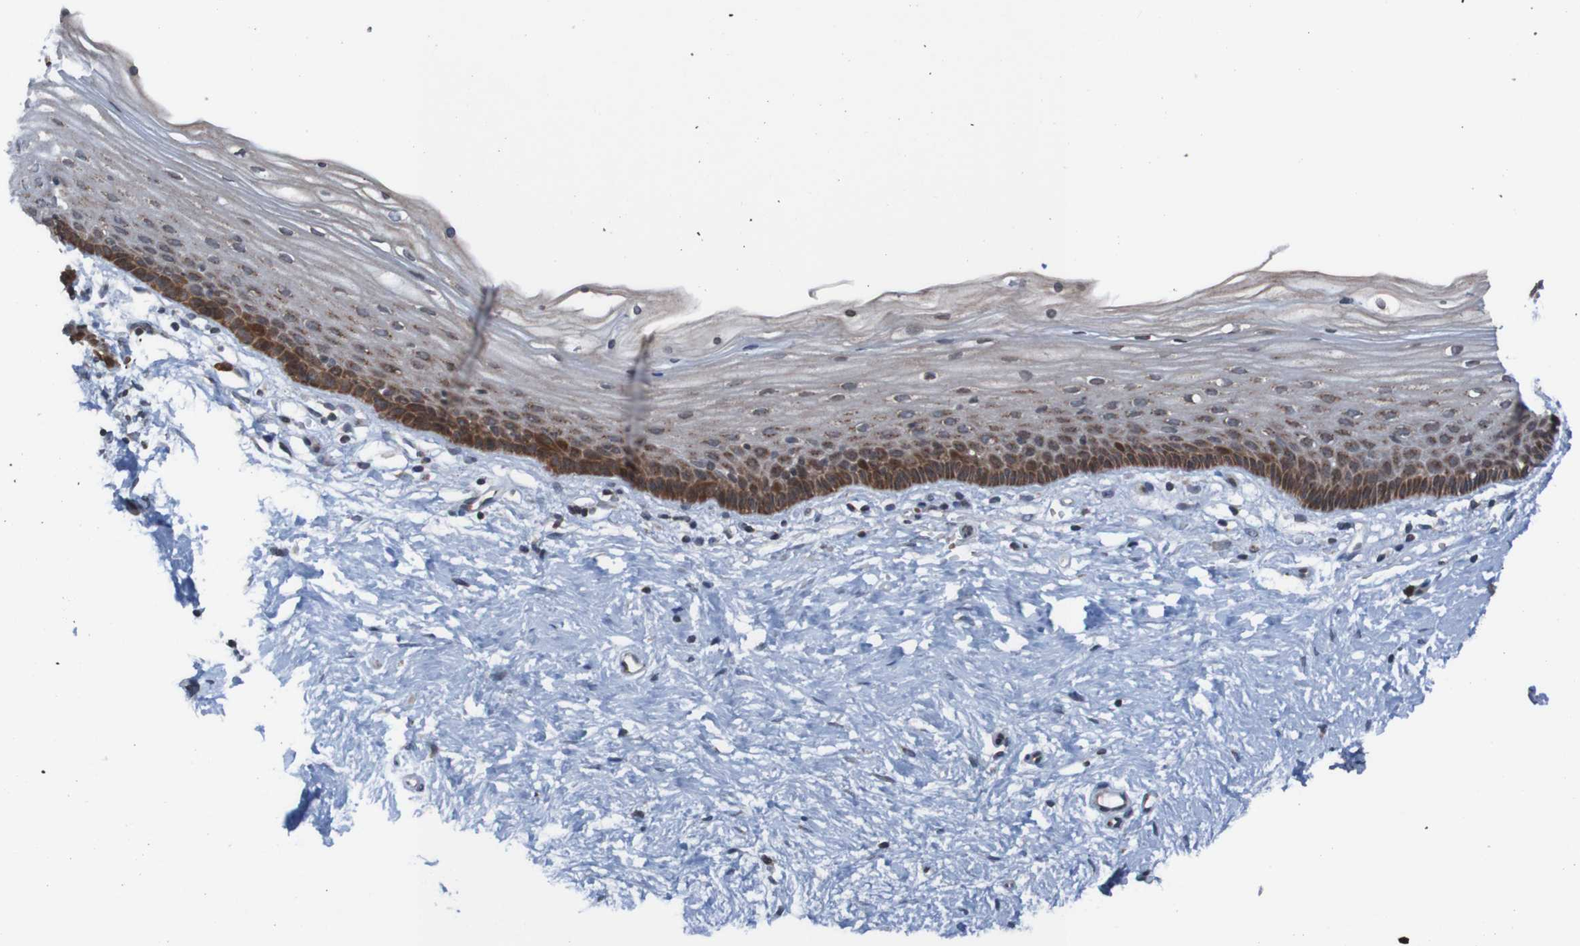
{"staining": {"intensity": "strong", "quantity": "25%-75%", "location": "cytoplasmic/membranous"}, "tissue": "vagina", "cell_type": "Squamous epithelial cells", "image_type": "normal", "snomed": [{"axis": "morphology", "description": "Normal tissue, NOS"}, {"axis": "topography", "description": "Vagina"}], "caption": "A high amount of strong cytoplasmic/membranous positivity is appreciated in approximately 25%-75% of squamous epithelial cells in benign vagina.", "gene": "UNG", "patient": {"sex": "female", "age": 44}}